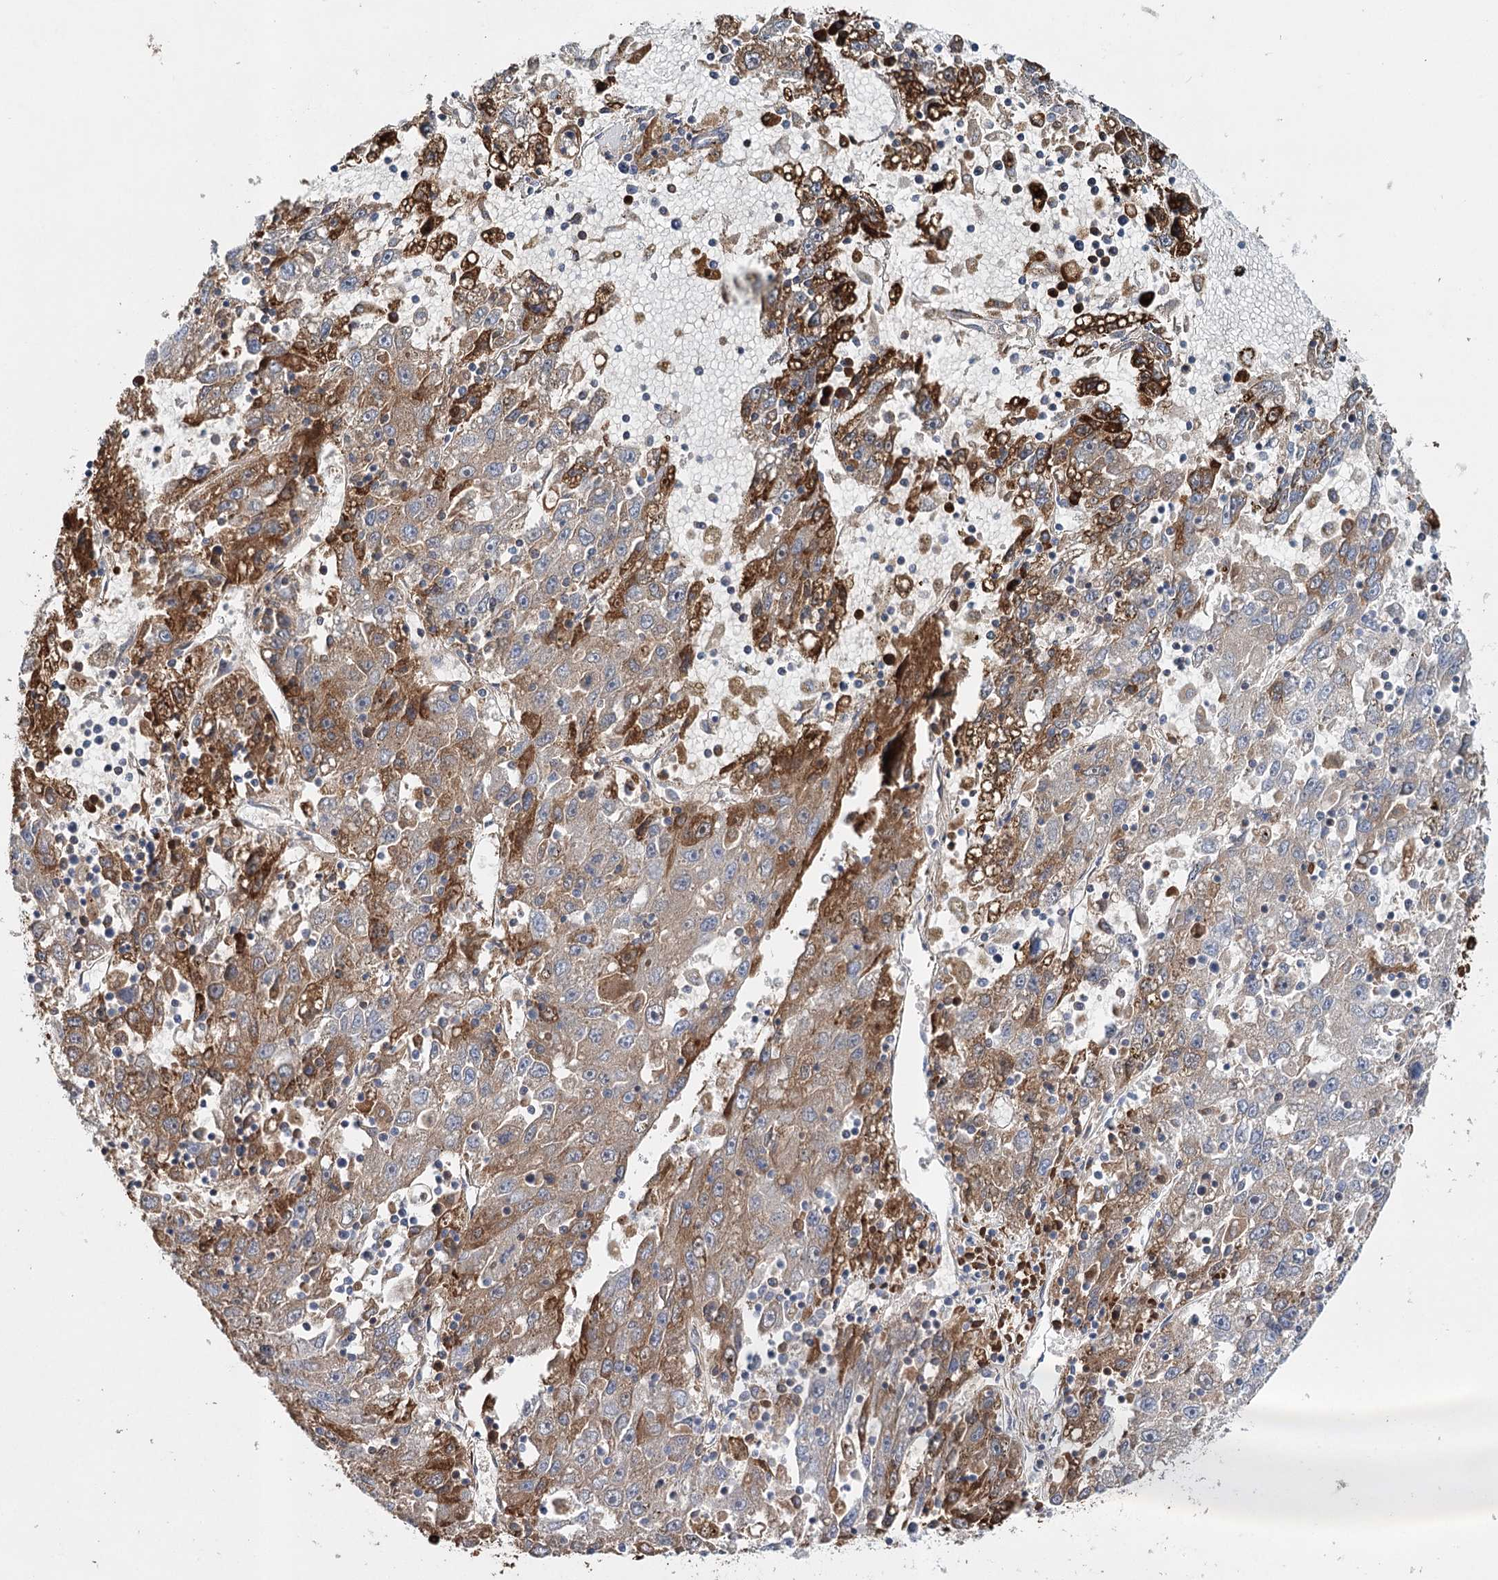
{"staining": {"intensity": "moderate", "quantity": "<25%", "location": "cytoplasmic/membranous"}, "tissue": "liver cancer", "cell_type": "Tumor cells", "image_type": "cancer", "snomed": [{"axis": "morphology", "description": "Carcinoma, Hepatocellular, NOS"}, {"axis": "topography", "description": "Liver"}], "caption": "Immunohistochemical staining of human liver cancer reveals moderate cytoplasmic/membranous protein expression in approximately <25% of tumor cells.", "gene": "ALKBH8", "patient": {"sex": "male", "age": 49}}